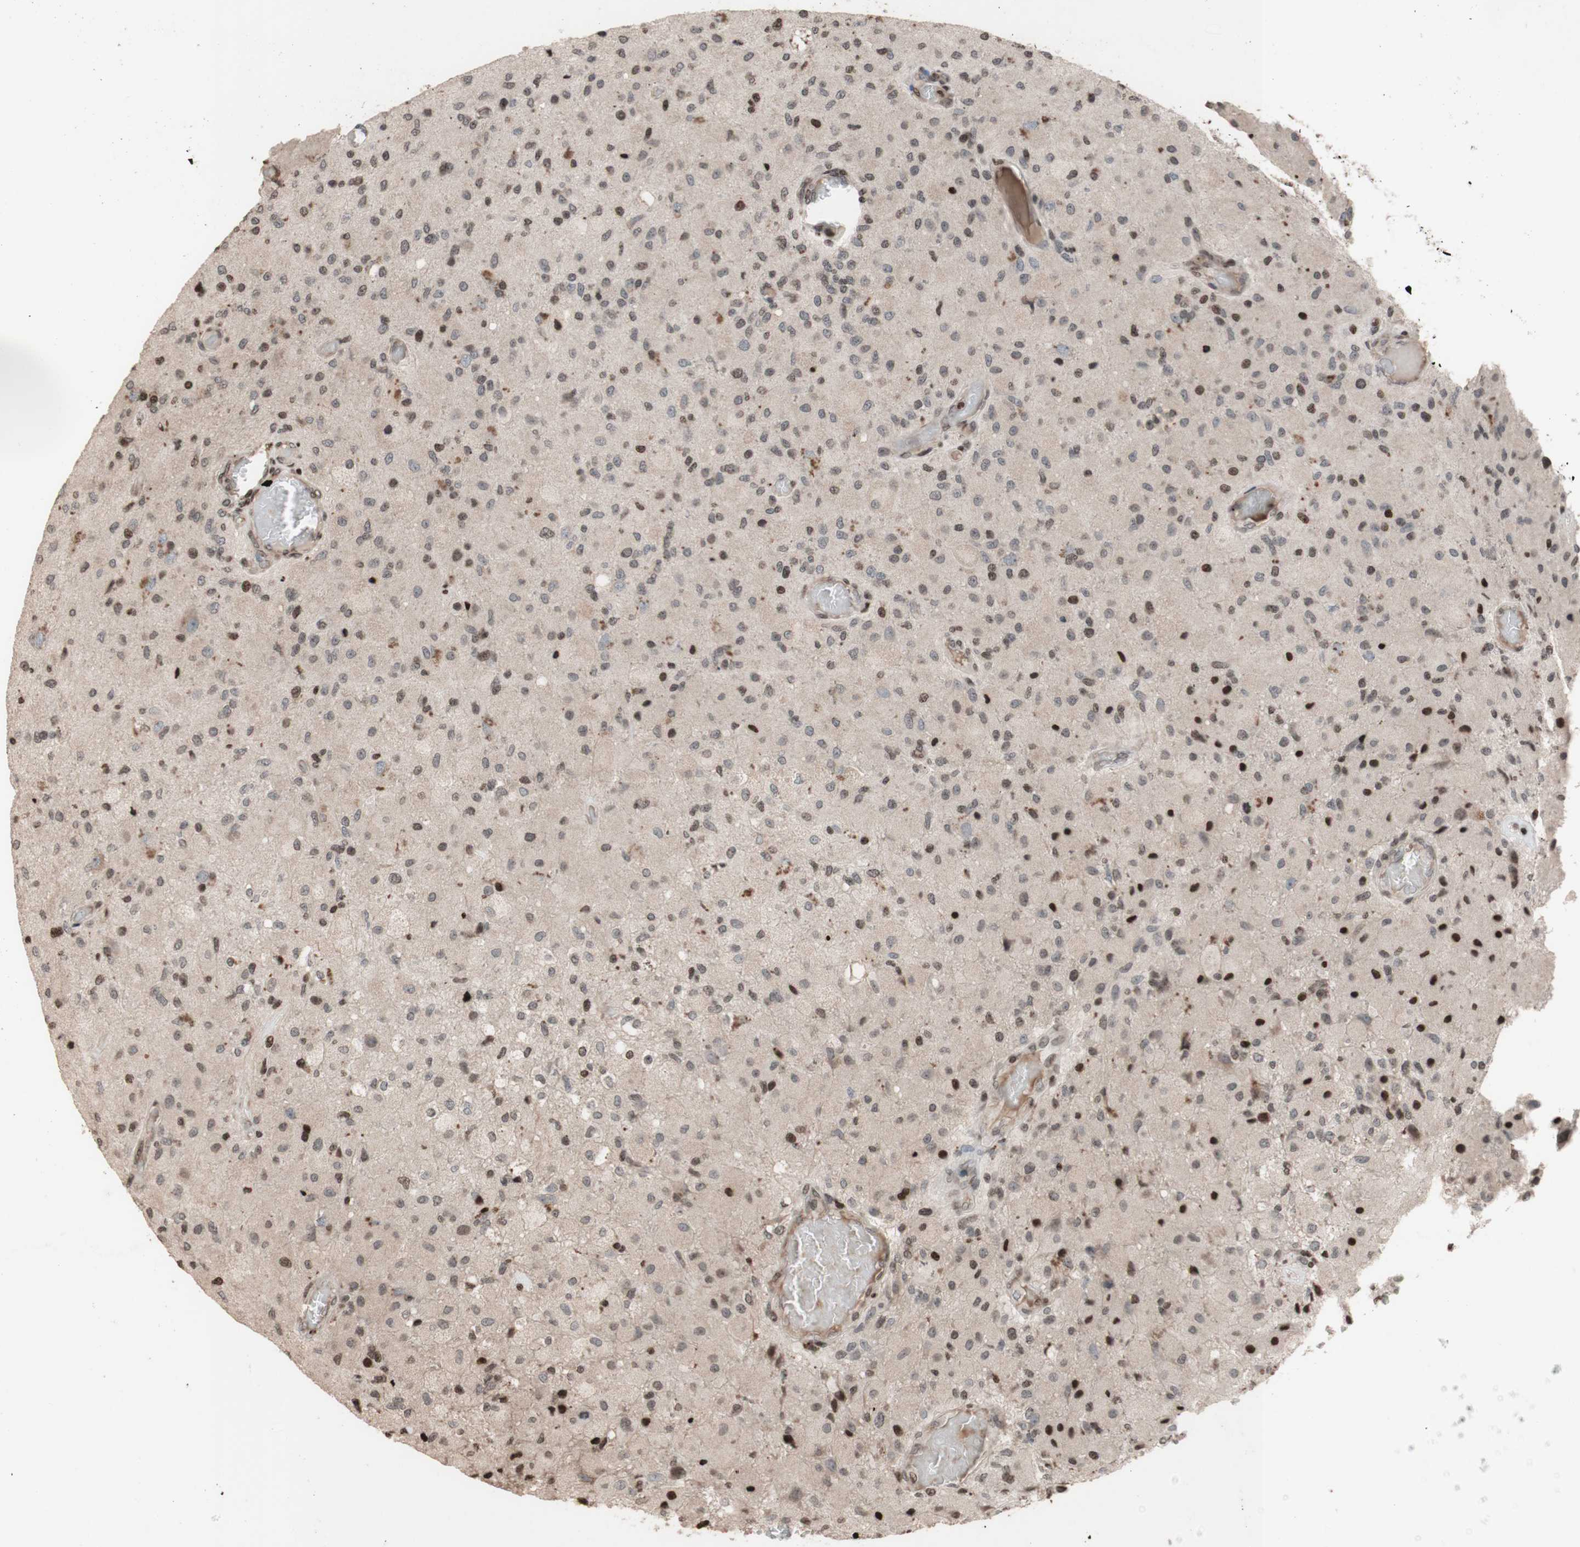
{"staining": {"intensity": "strong", "quantity": "<25%", "location": "nuclear"}, "tissue": "glioma", "cell_type": "Tumor cells", "image_type": "cancer", "snomed": [{"axis": "morphology", "description": "Normal tissue, NOS"}, {"axis": "morphology", "description": "Glioma, malignant, High grade"}, {"axis": "topography", "description": "Cerebral cortex"}], "caption": "Human glioma stained for a protein (brown) reveals strong nuclear positive staining in approximately <25% of tumor cells.", "gene": "POLA1", "patient": {"sex": "male", "age": 77}}